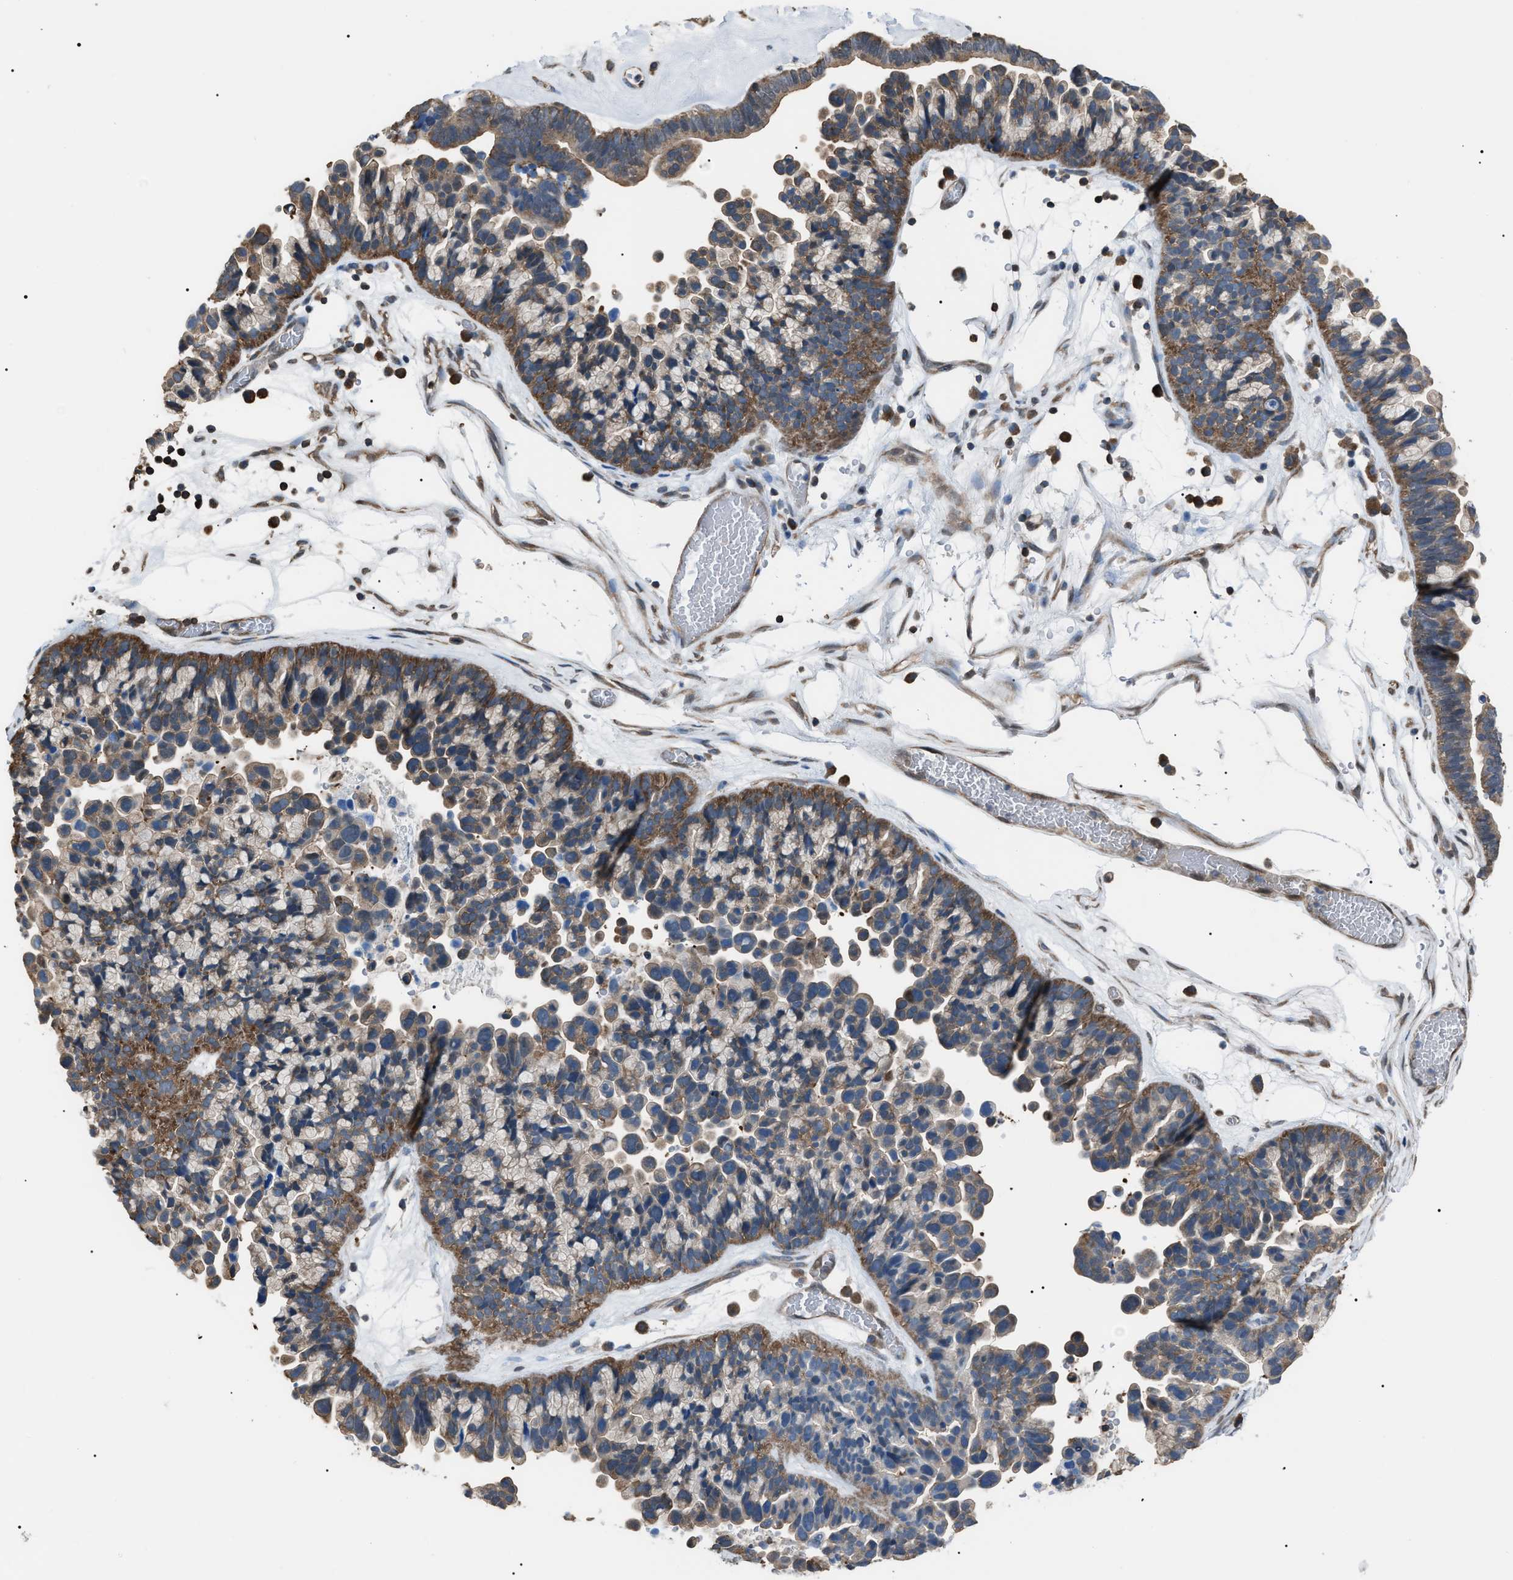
{"staining": {"intensity": "moderate", "quantity": ">75%", "location": "cytoplasmic/membranous"}, "tissue": "ovarian cancer", "cell_type": "Tumor cells", "image_type": "cancer", "snomed": [{"axis": "morphology", "description": "Cystadenocarcinoma, serous, NOS"}, {"axis": "topography", "description": "Ovary"}], "caption": "Protein staining of ovarian cancer (serous cystadenocarcinoma) tissue displays moderate cytoplasmic/membranous expression in approximately >75% of tumor cells. (Brightfield microscopy of DAB IHC at high magnification).", "gene": "PDCD5", "patient": {"sex": "female", "age": 56}}